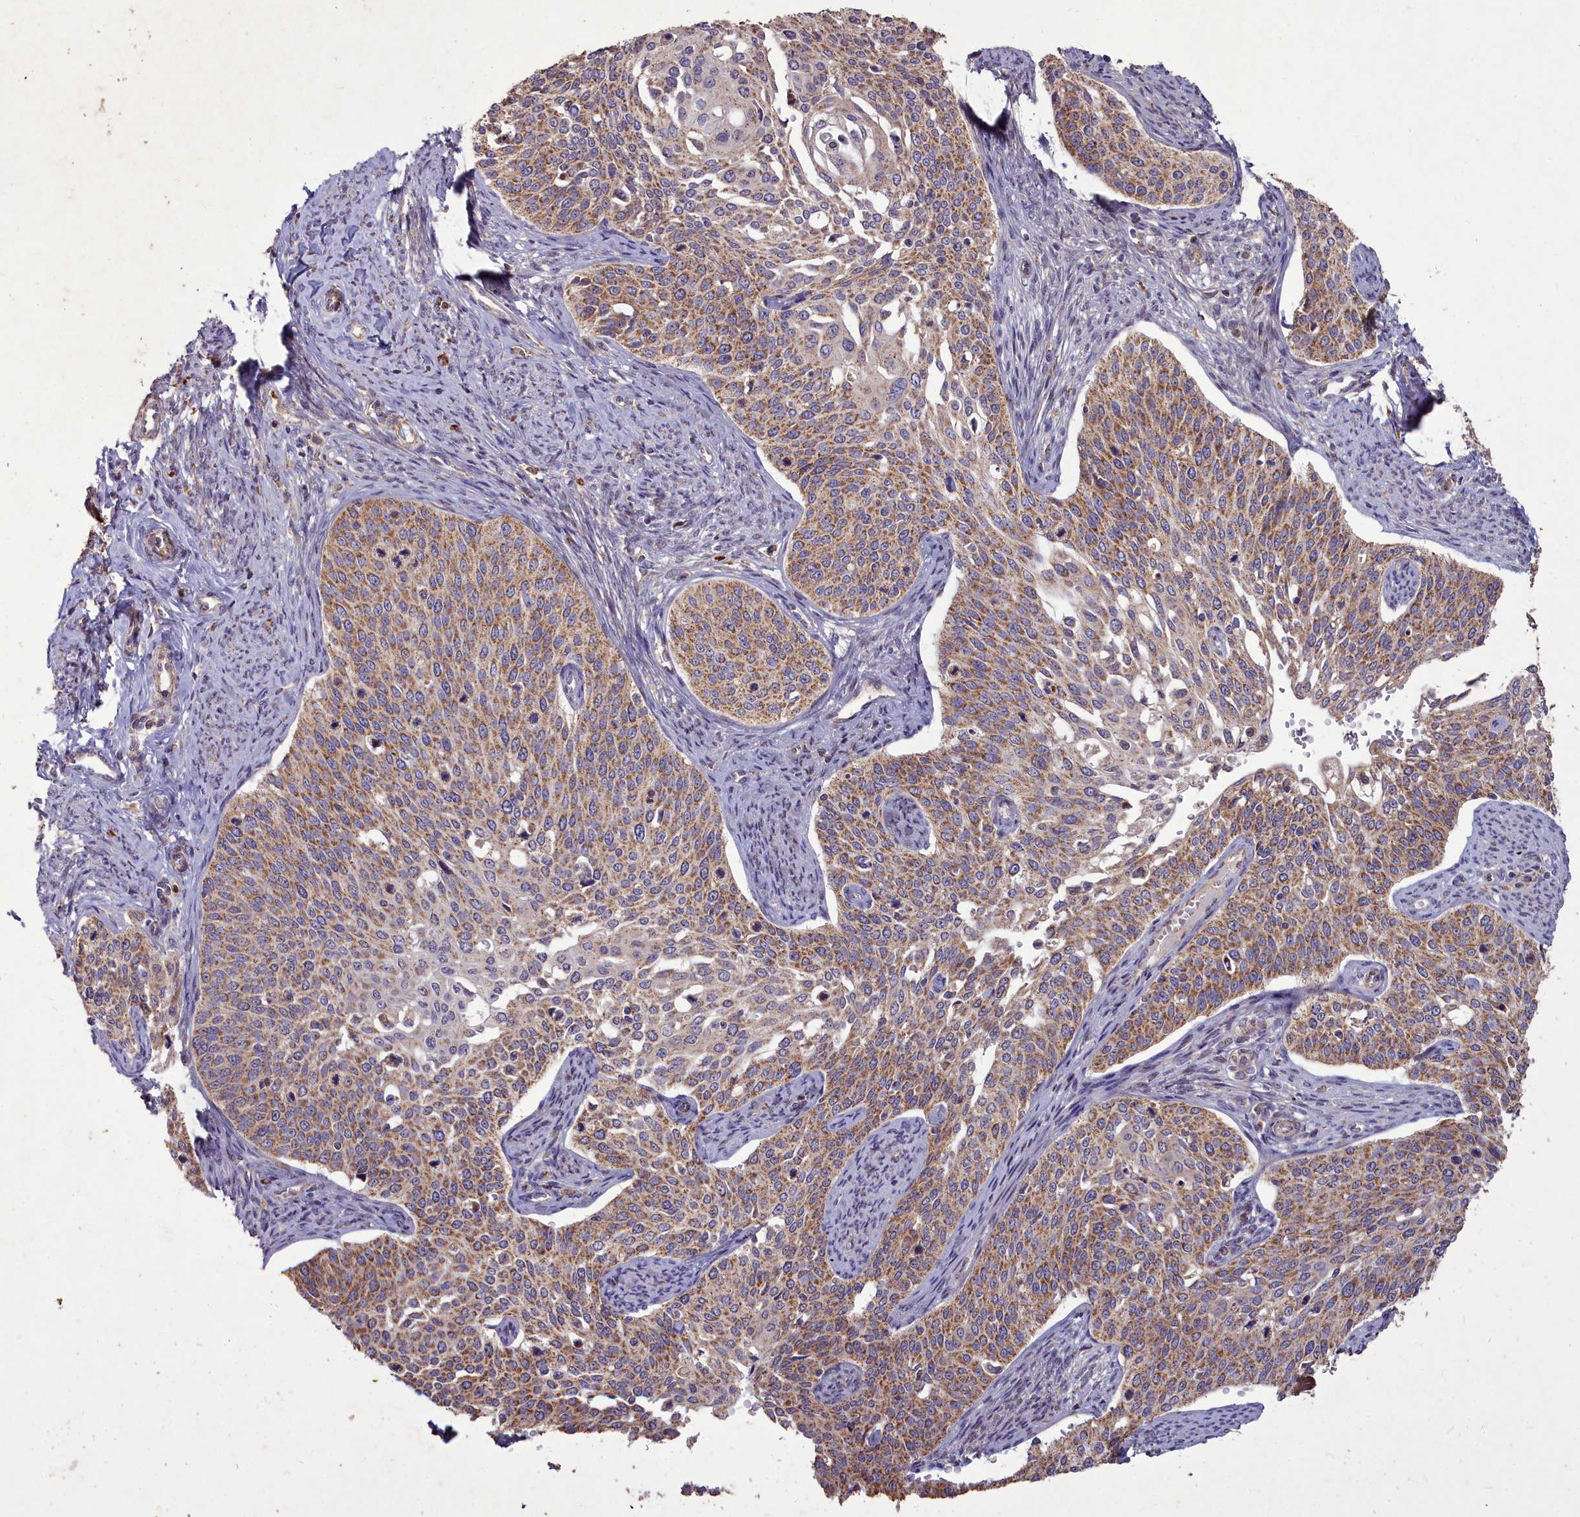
{"staining": {"intensity": "moderate", "quantity": ">75%", "location": "cytoplasmic/membranous"}, "tissue": "cervical cancer", "cell_type": "Tumor cells", "image_type": "cancer", "snomed": [{"axis": "morphology", "description": "Squamous cell carcinoma, NOS"}, {"axis": "topography", "description": "Cervix"}], "caption": "Immunohistochemical staining of human cervical cancer (squamous cell carcinoma) exhibits medium levels of moderate cytoplasmic/membranous protein positivity in about >75% of tumor cells.", "gene": "COX11", "patient": {"sex": "female", "age": 44}}